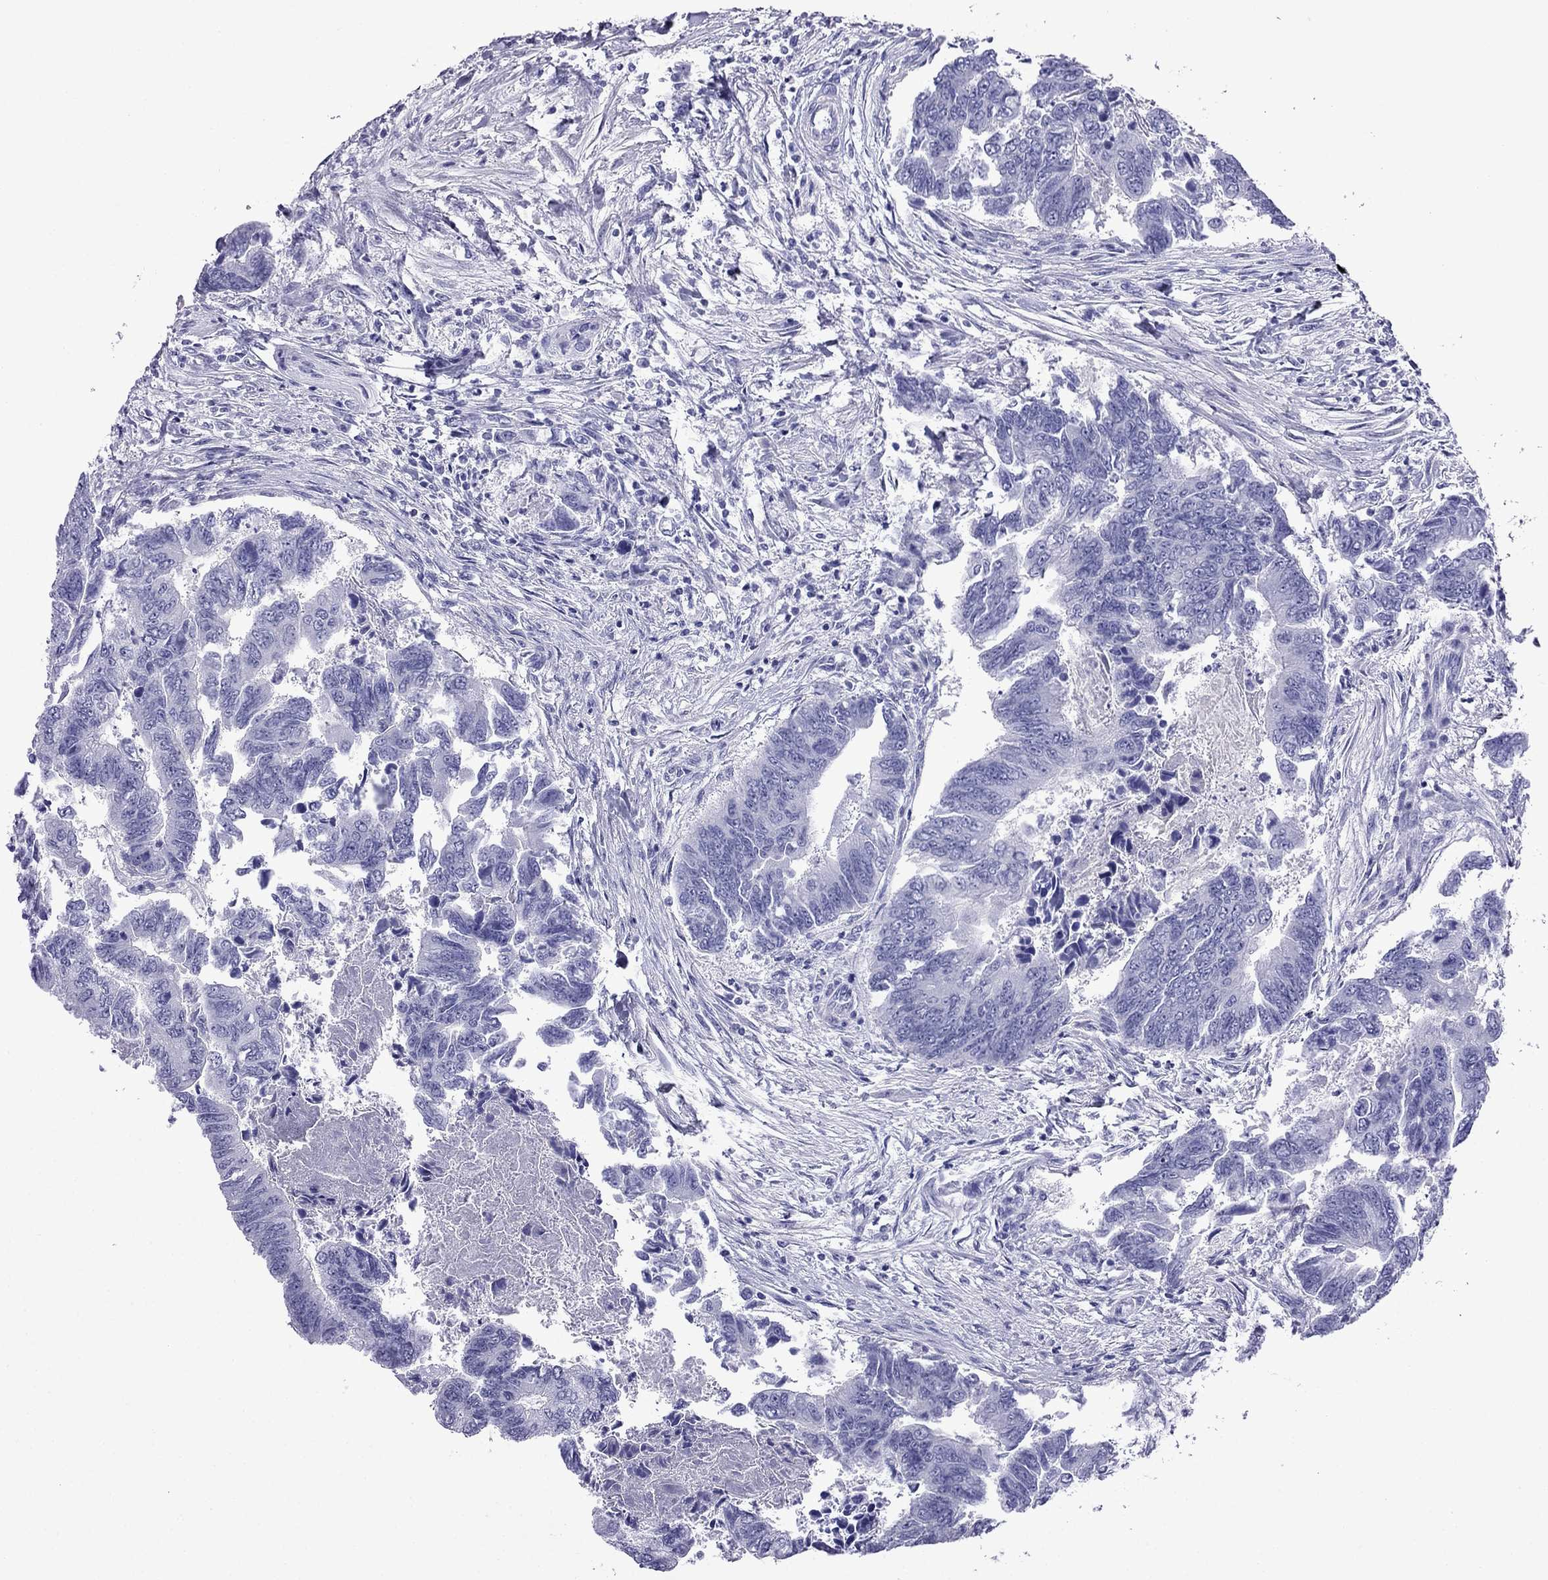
{"staining": {"intensity": "negative", "quantity": "none", "location": "none"}, "tissue": "colorectal cancer", "cell_type": "Tumor cells", "image_type": "cancer", "snomed": [{"axis": "morphology", "description": "Adenocarcinoma, NOS"}, {"axis": "topography", "description": "Colon"}], "caption": "Colorectal cancer (adenocarcinoma) was stained to show a protein in brown. There is no significant staining in tumor cells. (DAB immunohistochemistry visualized using brightfield microscopy, high magnification).", "gene": "SCNN1D", "patient": {"sex": "female", "age": 65}}